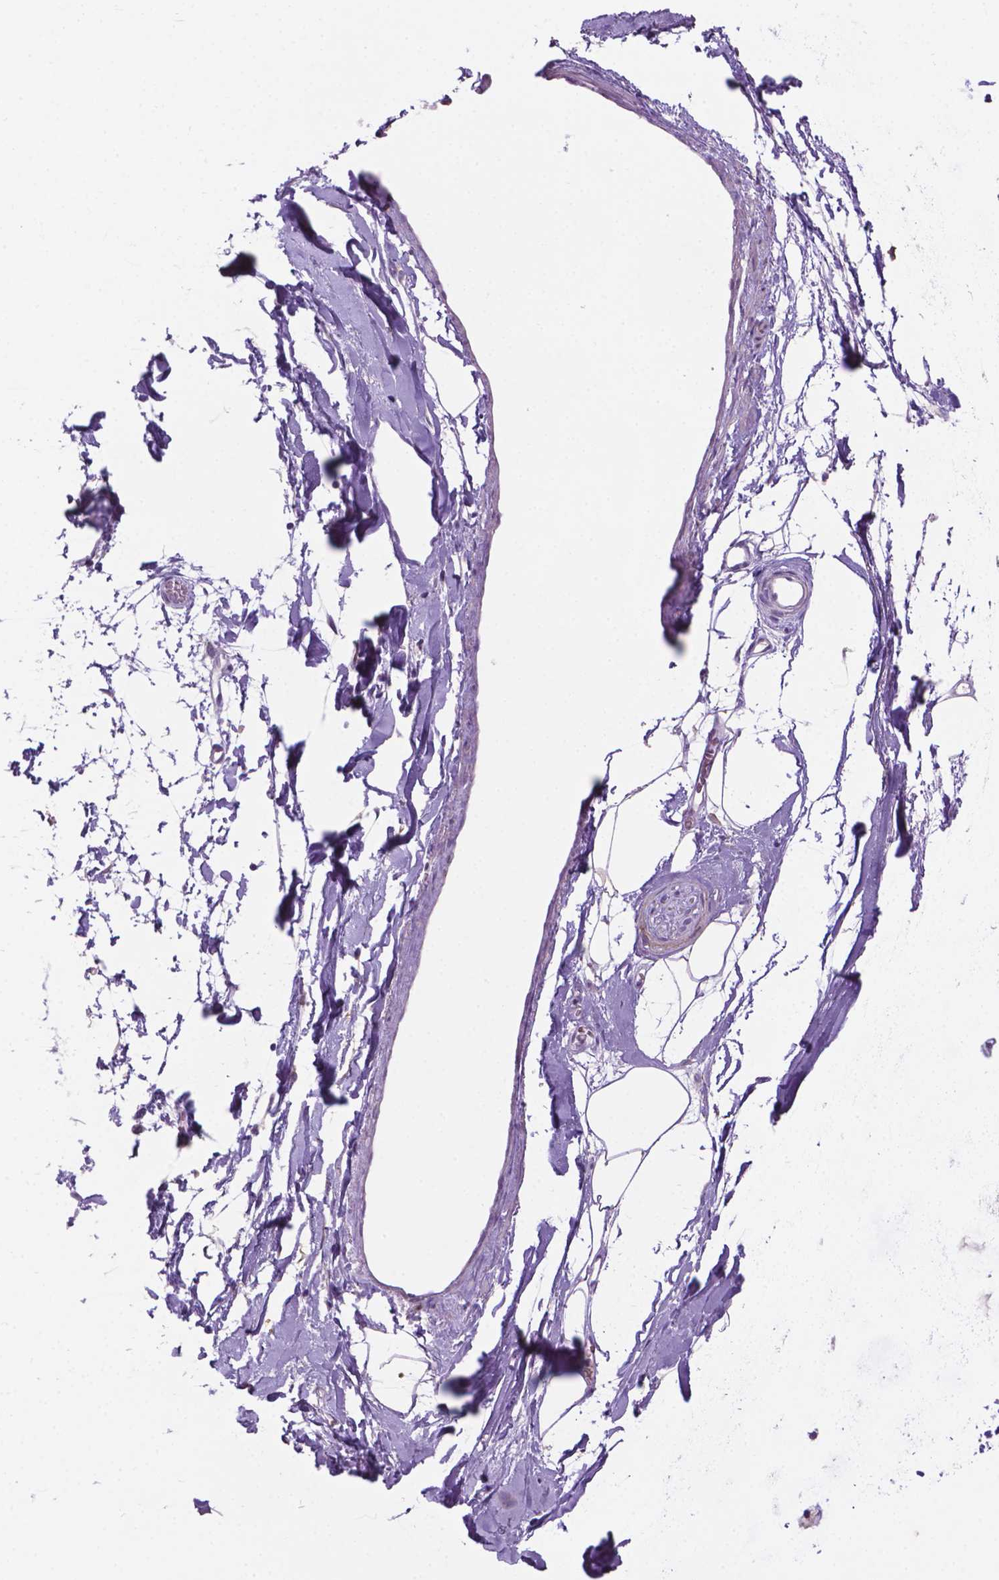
{"staining": {"intensity": "negative", "quantity": "none", "location": "none"}, "tissue": "adipose tissue", "cell_type": "Adipocytes", "image_type": "normal", "snomed": [{"axis": "morphology", "description": "Normal tissue, NOS"}, {"axis": "topography", "description": "Cartilage tissue"}, {"axis": "topography", "description": "Bronchus"}], "caption": "Immunohistochemistry (IHC) of unremarkable adipose tissue exhibits no staining in adipocytes.", "gene": "MUC1", "patient": {"sex": "male", "age": 58}}